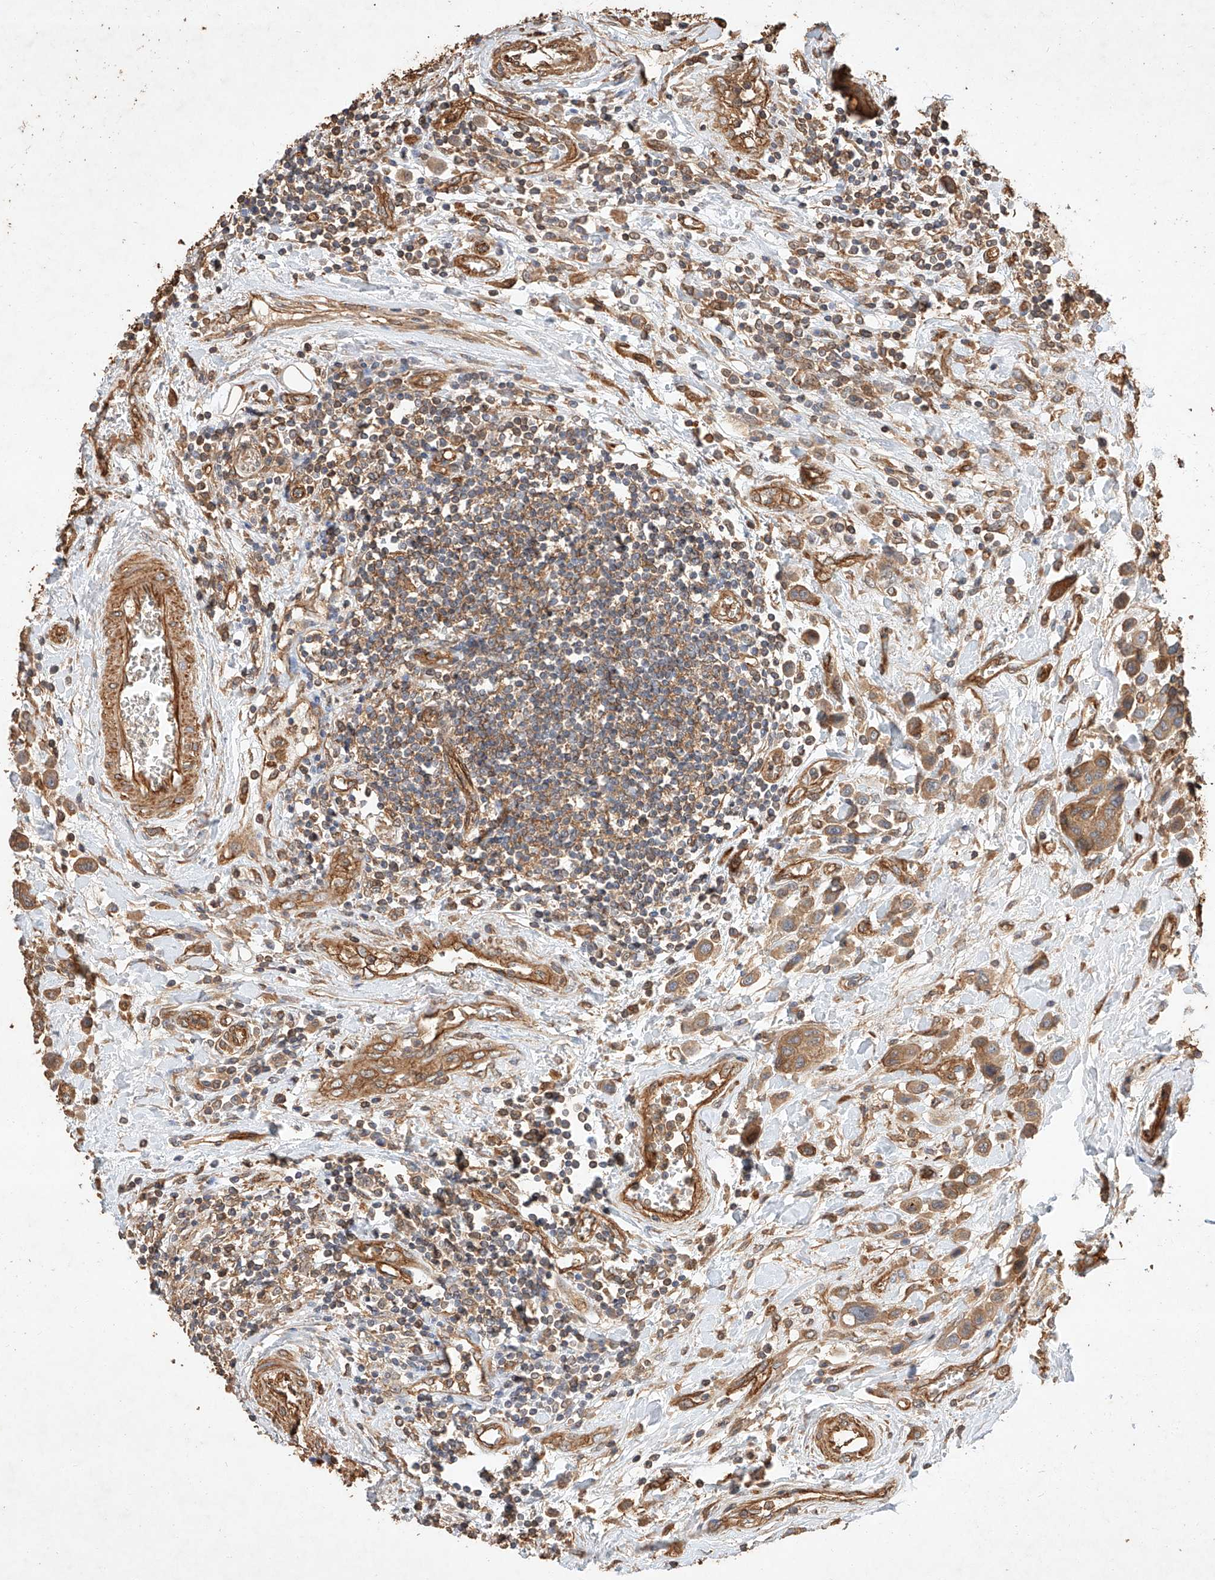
{"staining": {"intensity": "moderate", "quantity": ">75%", "location": "cytoplasmic/membranous"}, "tissue": "urothelial cancer", "cell_type": "Tumor cells", "image_type": "cancer", "snomed": [{"axis": "morphology", "description": "Urothelial carcinoma, High grade"}, {"axis": "topography", "description": "Urinary bladder"}], "caption": "Urothelial cancer tissue exhibits moderate cytoplasmic/membranous expression in approximately >75% of tumor cells", "gene": "GHDC", "patient": {"sex": "male", "age": 50}}